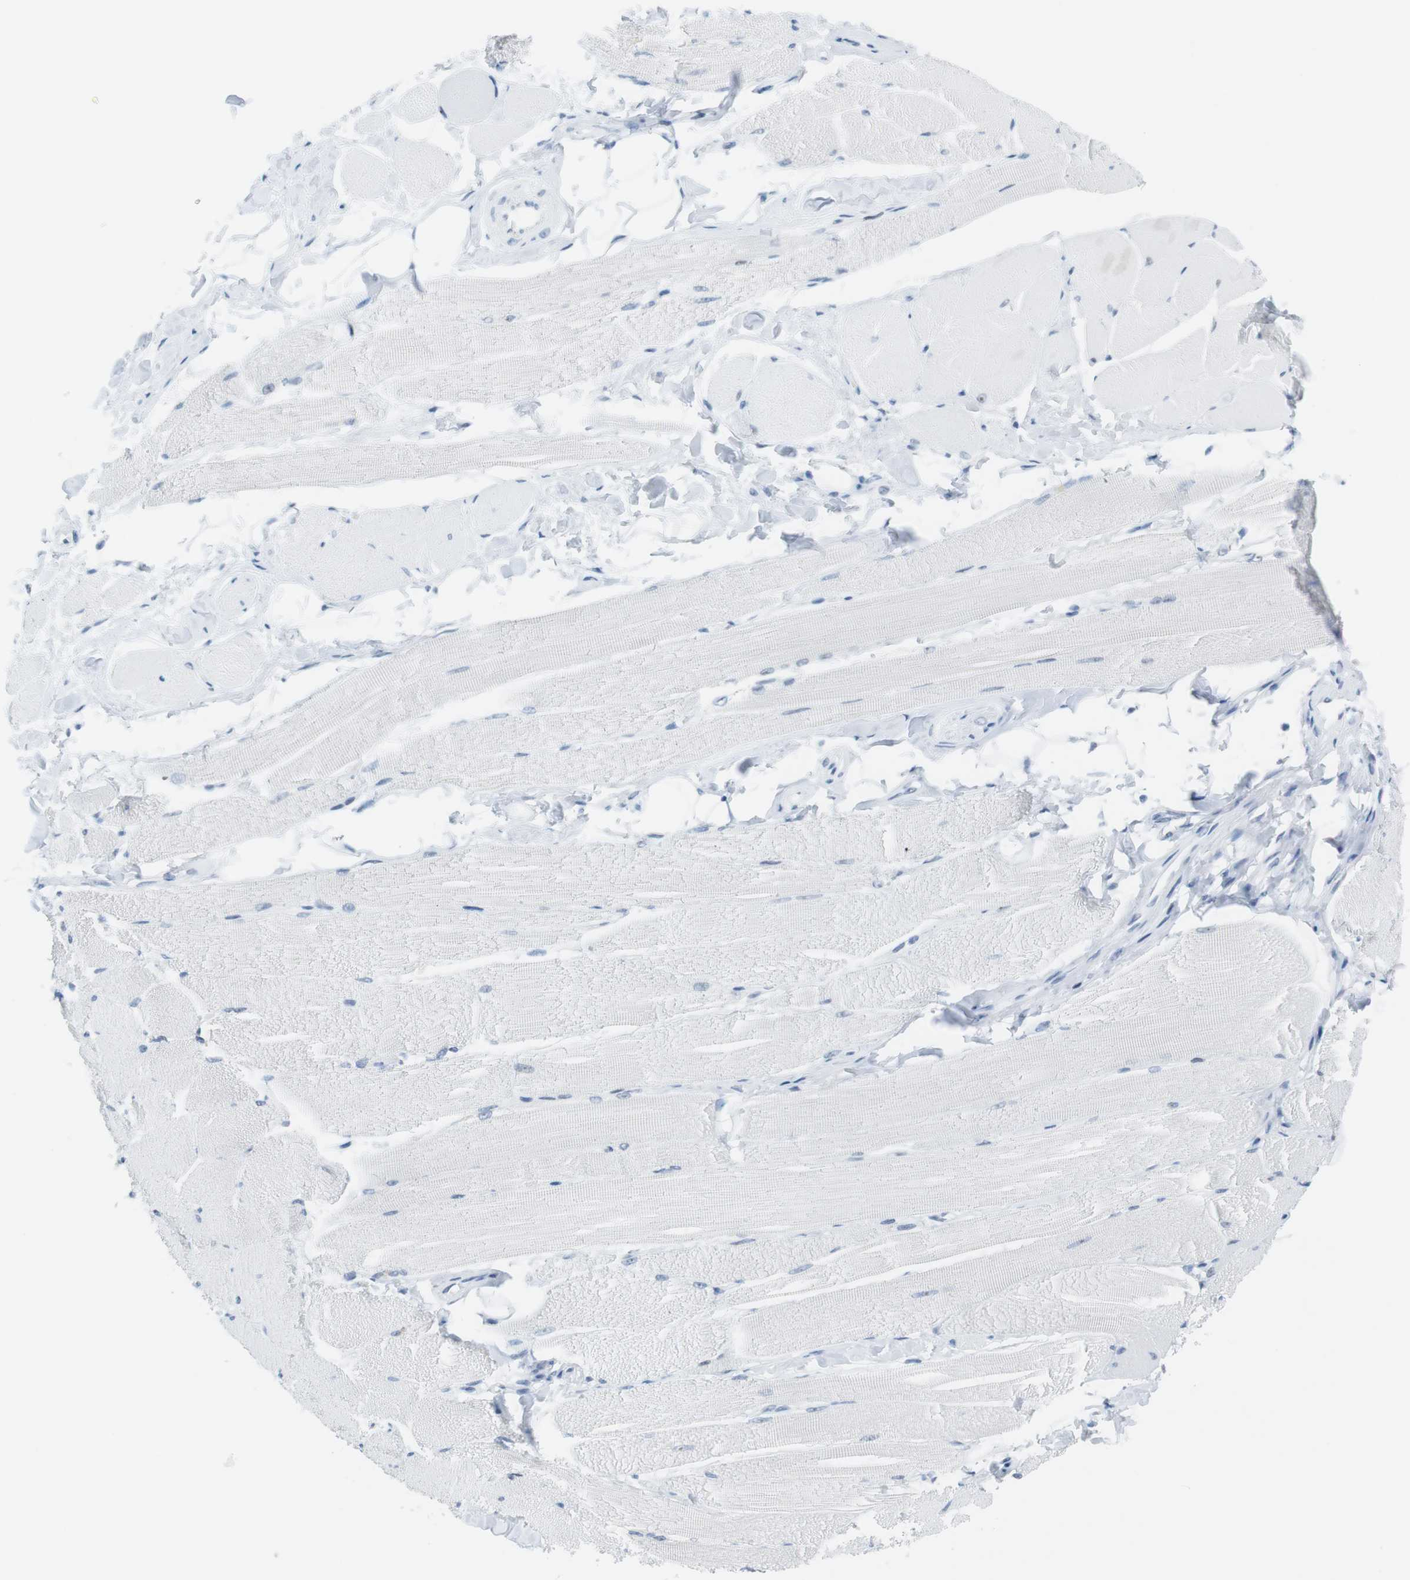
{"staining": {"intensity": "moderate", "quantity": "25%-75%", "location": "nuclear"}, "tissue": "skeletal muscle", "cell_type": "Myocytes", "image_type": "normal", "snomed": [{"axis": "morphology", "description": "Normal tissue, NOS"}, {"axis": "topography", "description": "Skeletal muscle"}, {"axis": "topography", "description": "Peripheral nerve tissue"}], "caption": "High-power microscopy captured an immunohistochemistry (IHC) micrograph of unremarkable skeletal muscle, revealing moderate nuclear staining in approximately 25%-75% of myocytes.", "gene": "NIFK", "patient": {"sex": "female", "age": 84}}